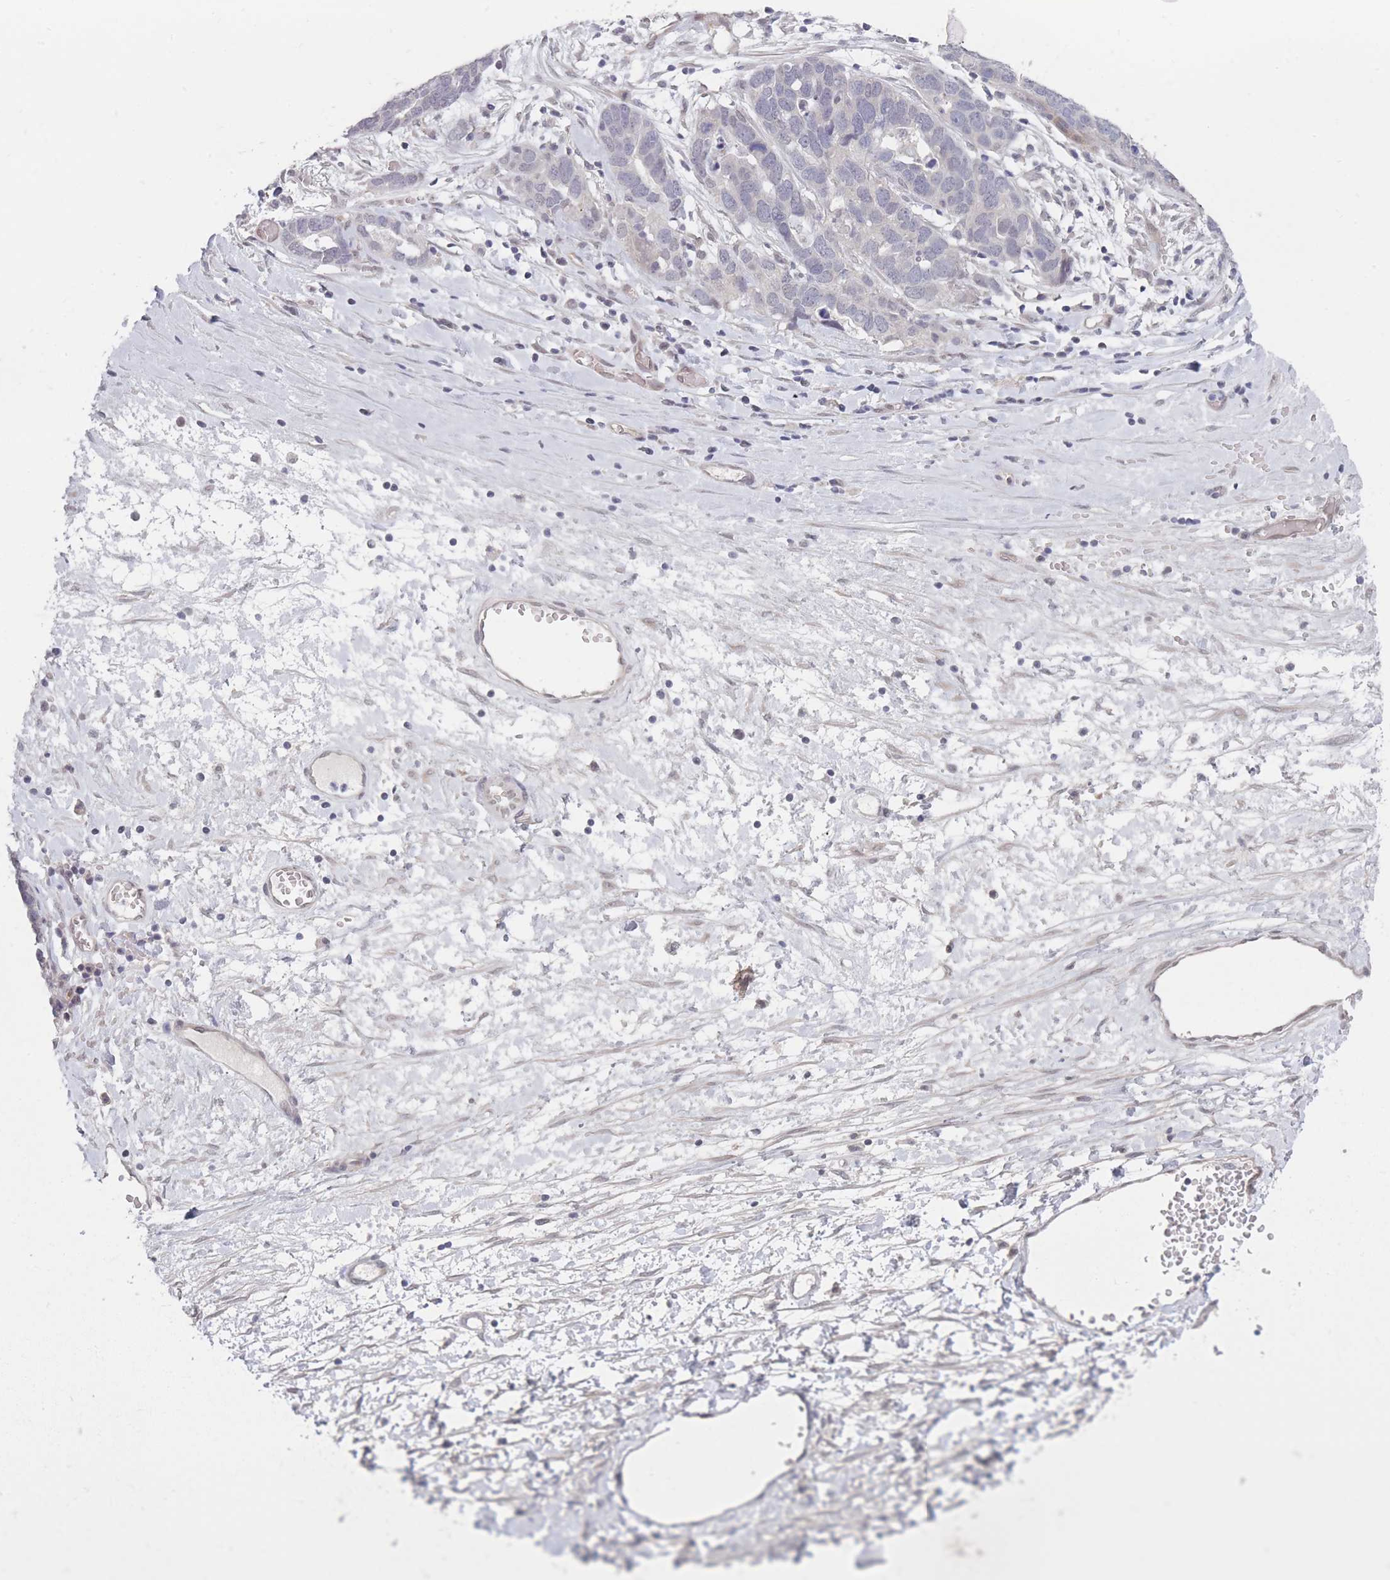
{"staining": {"intensity": "negative", "quantity": "none", "location": "none"}, "tissue": "ovarian cancer", "cell_type": "Tumor cells", "image_type": "cancer", "snomed": [{"axis": "morphology", "description": "Cystadenocarcinoma, serous, NOS"}, {"axis": "topography", "description": "Ovary"}], "caption": "Tumor cells show no significant positivity in ovarian serous cystadenocarcinoma.", "gene": "ANKRD10", "patient": {"sex": "female", "age": 54}}